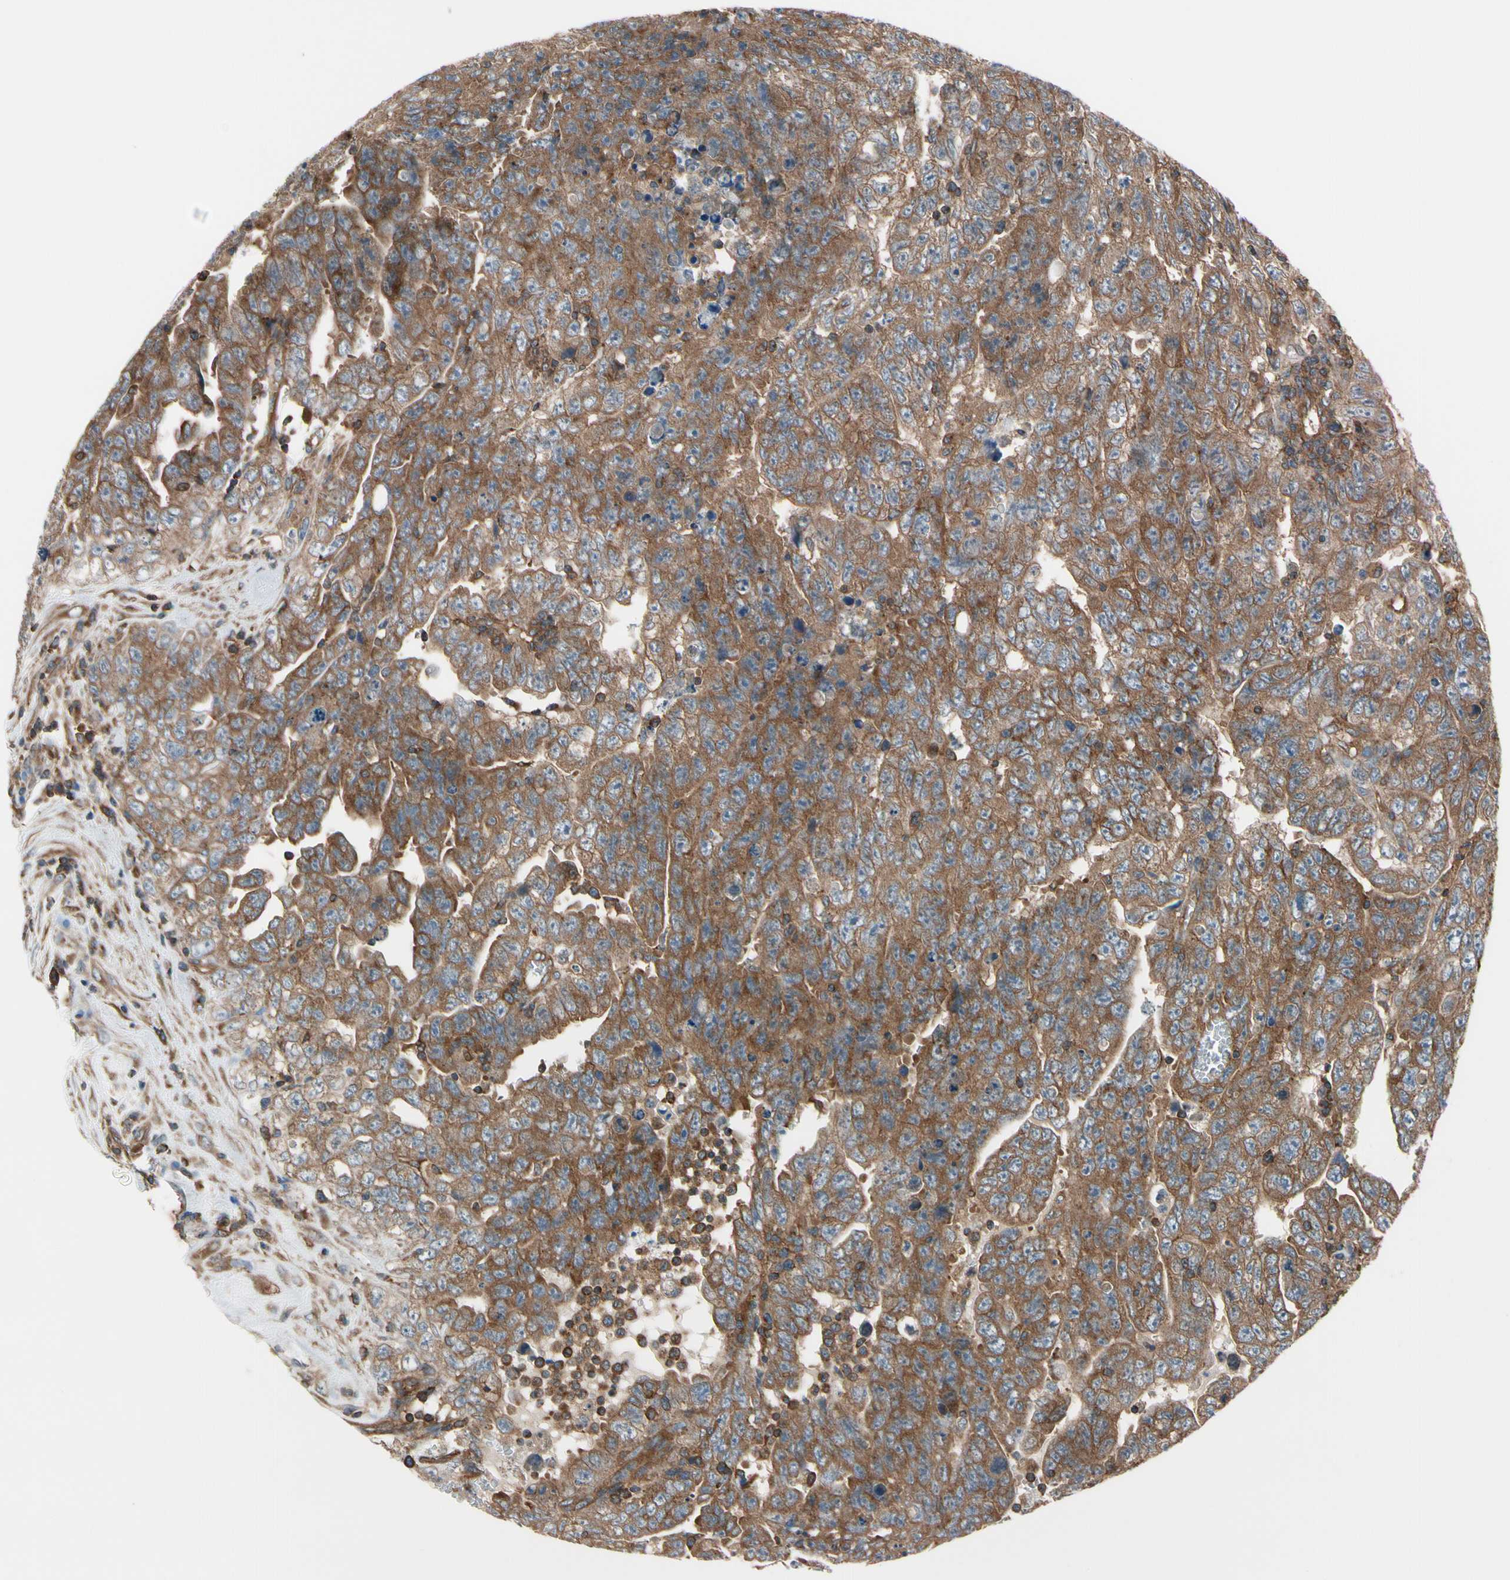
{"staining": {"intensity": "moderate", "quantity": "25%-75%", "location": "cytoplasmic/membranous"}, "tissue": "testis cancer", "cell_type": "Tumor cells", "image_type": "cancer", "snomed": [{"axis": "morphology", "description": "Carcinoma, Embryonal, NOS"}, {"axis": "topography", "description": "Testis"}], "caption": "Human testis embryonal carcinoma stained with a brown dye displays moderate cytoplasmic/membranous positive expression in approximately 25%-75% of tumor cells.", "gene": "EPS15", "patient": {"sex": "male", "age": 28}}